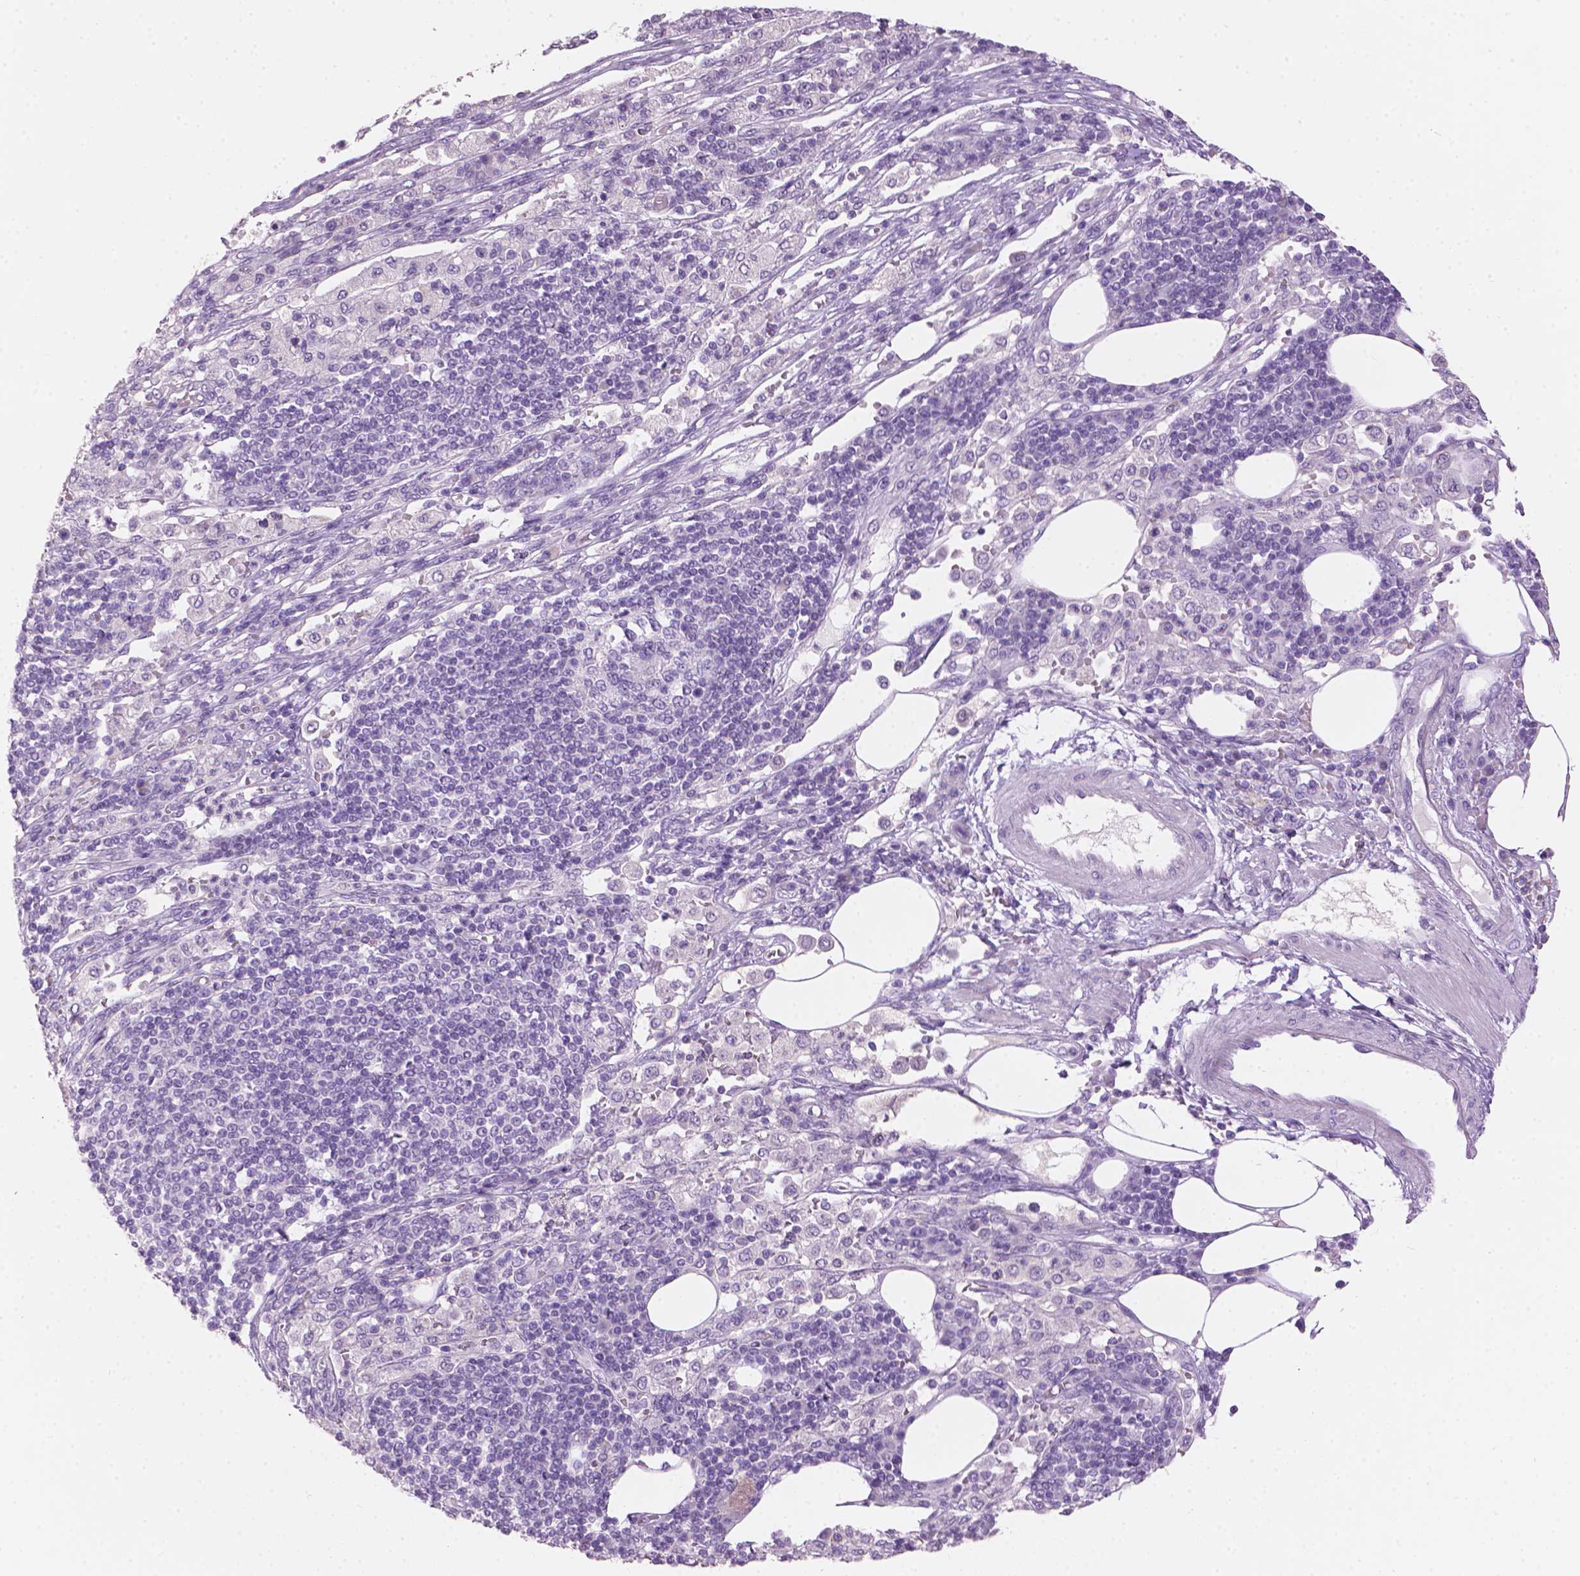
{"staining": {"intensity": "negative", "quantity": "none", "location": "none"}, "tissue": "pancreatic cancer", "cell_type": "Tumor cells", "image_type": "cancer", "snomed": [{"axis": "morphology", "description": "Adenocarcinoma, NOS"}, {"axis": "topography", "description": "Pancreas"}], "caption": "Tumor cells show no significant expression in pancreatic adenocarcinoma.", "gene": "MLANA", "patient": {"sex": "female", "age": 61}}